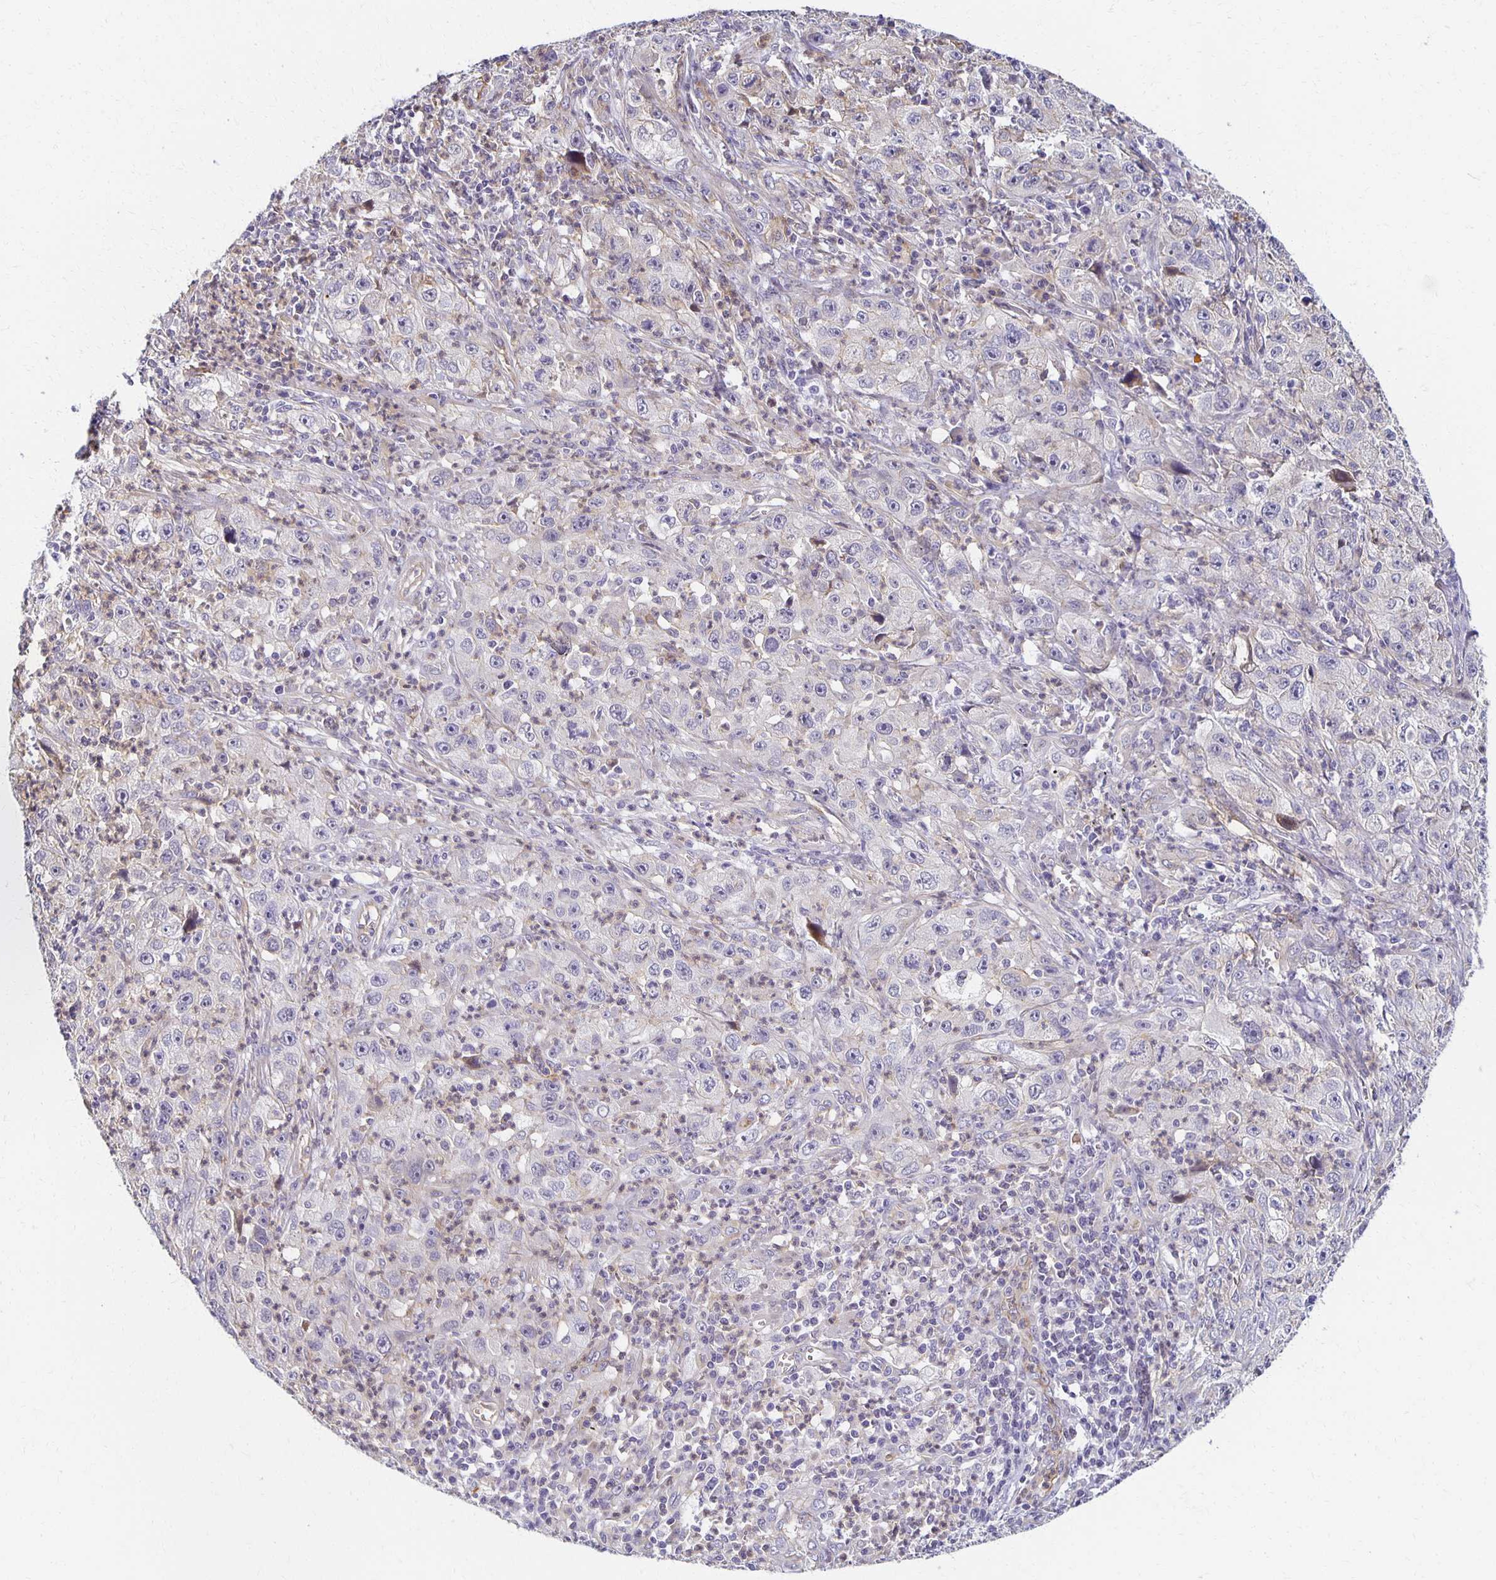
{"staining": {"intensity": "negative", "quantity": "none", "location": "none"}, "tissue": "lung cancer", "cell_type": "Tumor cells", "image_type": "cancer", "snomed": [{"axis": "morphology", "description": "Squamous cell carcinoma, NOS"}, {"axis": "topography", "description": "Lung"}], "caption": "A photomicrograph of lung squamous cell carcinoma stained for a protein shows no brown staining in tumor cells.", "gene": "SORL1", "patient": {"sex": "male", "age": 71}}